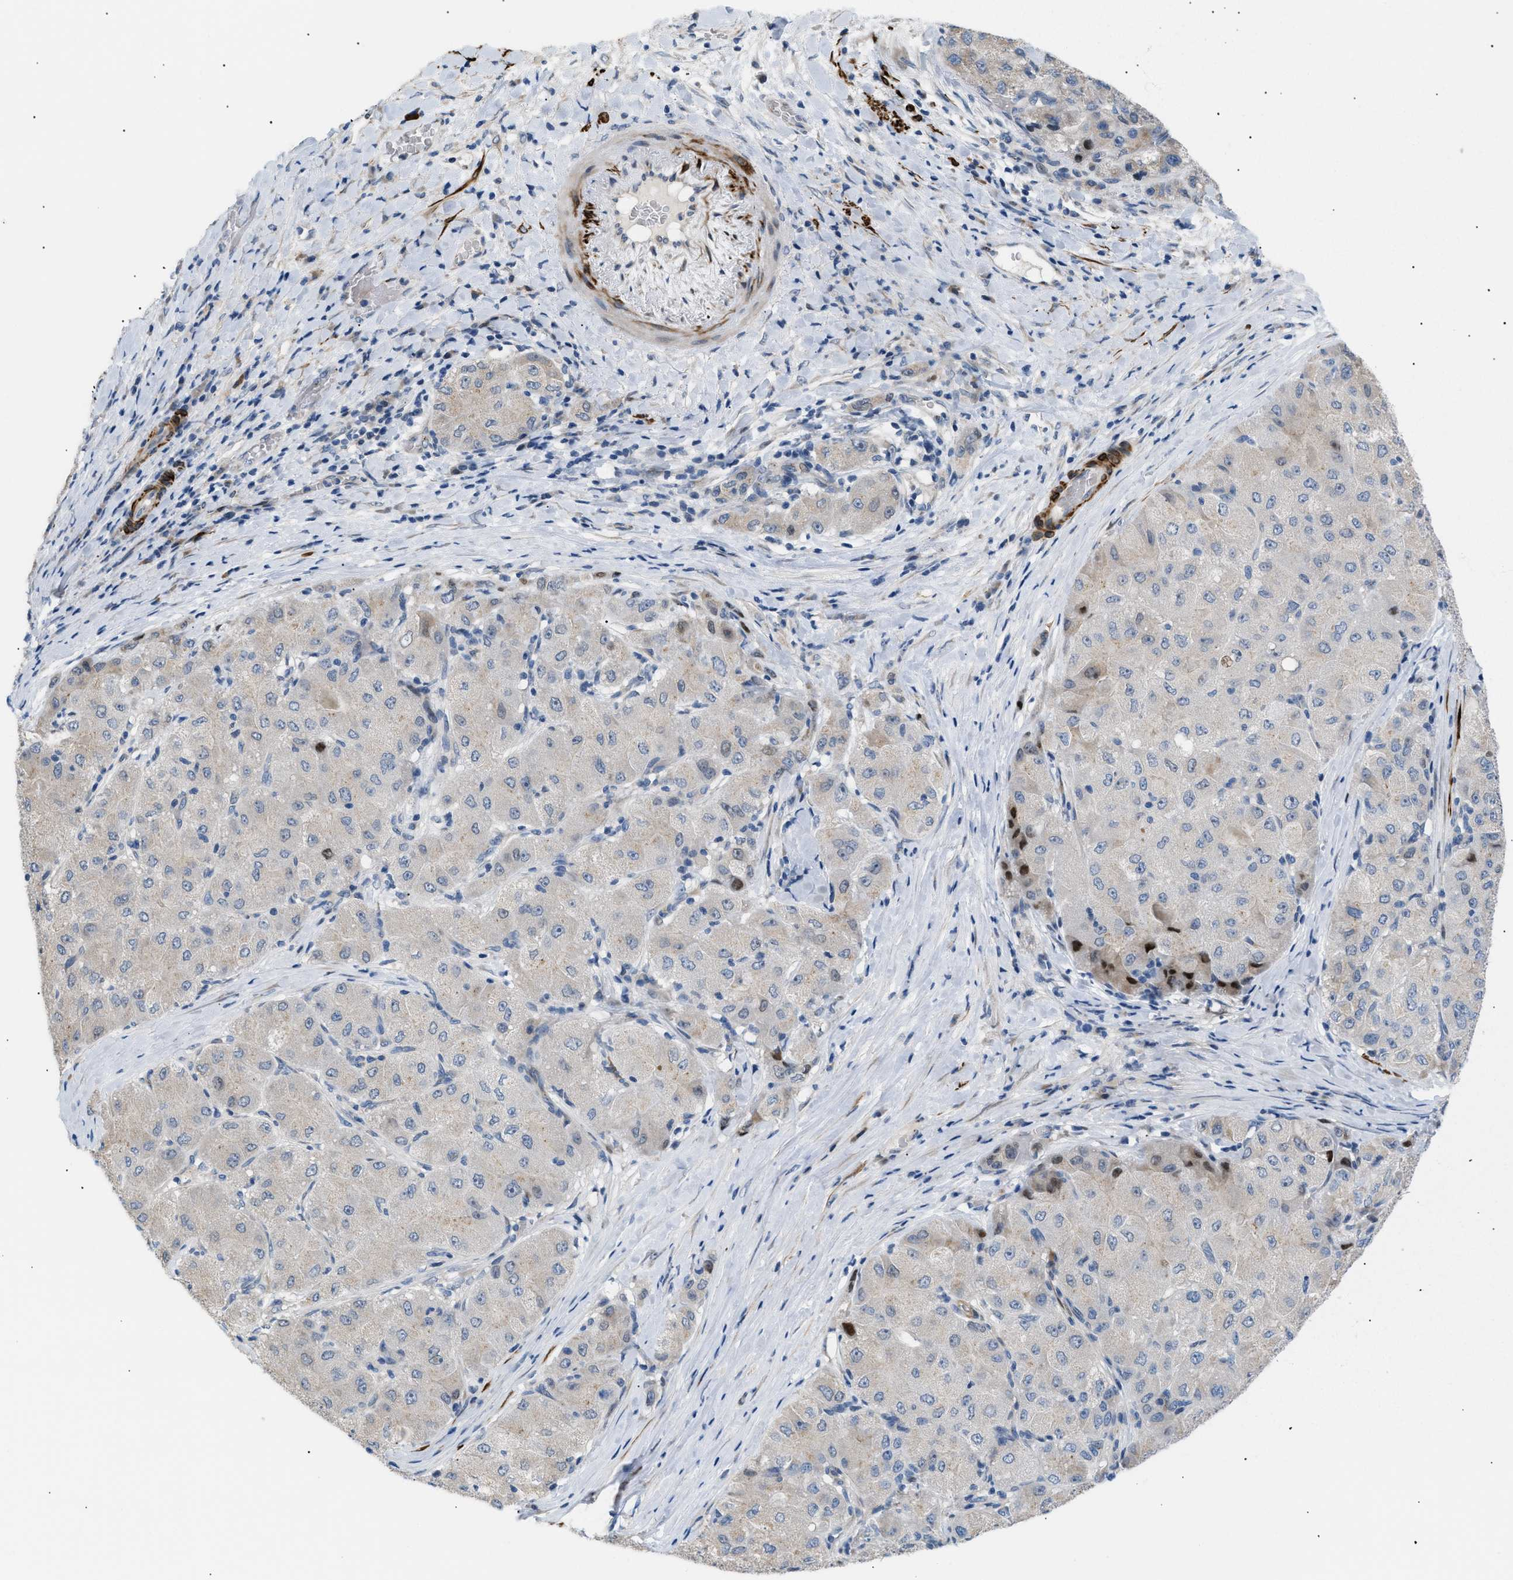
{"staining": {"intensity": "weak", "quantity": "<25%", "location": "cytoplasmic/membranous"}, "tissue": "liver cancer", "cell_type": "Tumor cells", "image_type": "cancer", "snomed": [{"axis": "morphology", "description": "Carcinoma, Hepatocellular, NOS"}, {"axis": "topography", "description": "Liver"}], "caption": "Tumor cells show no significant positivity in liver hepatocellular carcinoma.", "gene": "ICA1", "patient": {"sex": "male", "age": 80}}